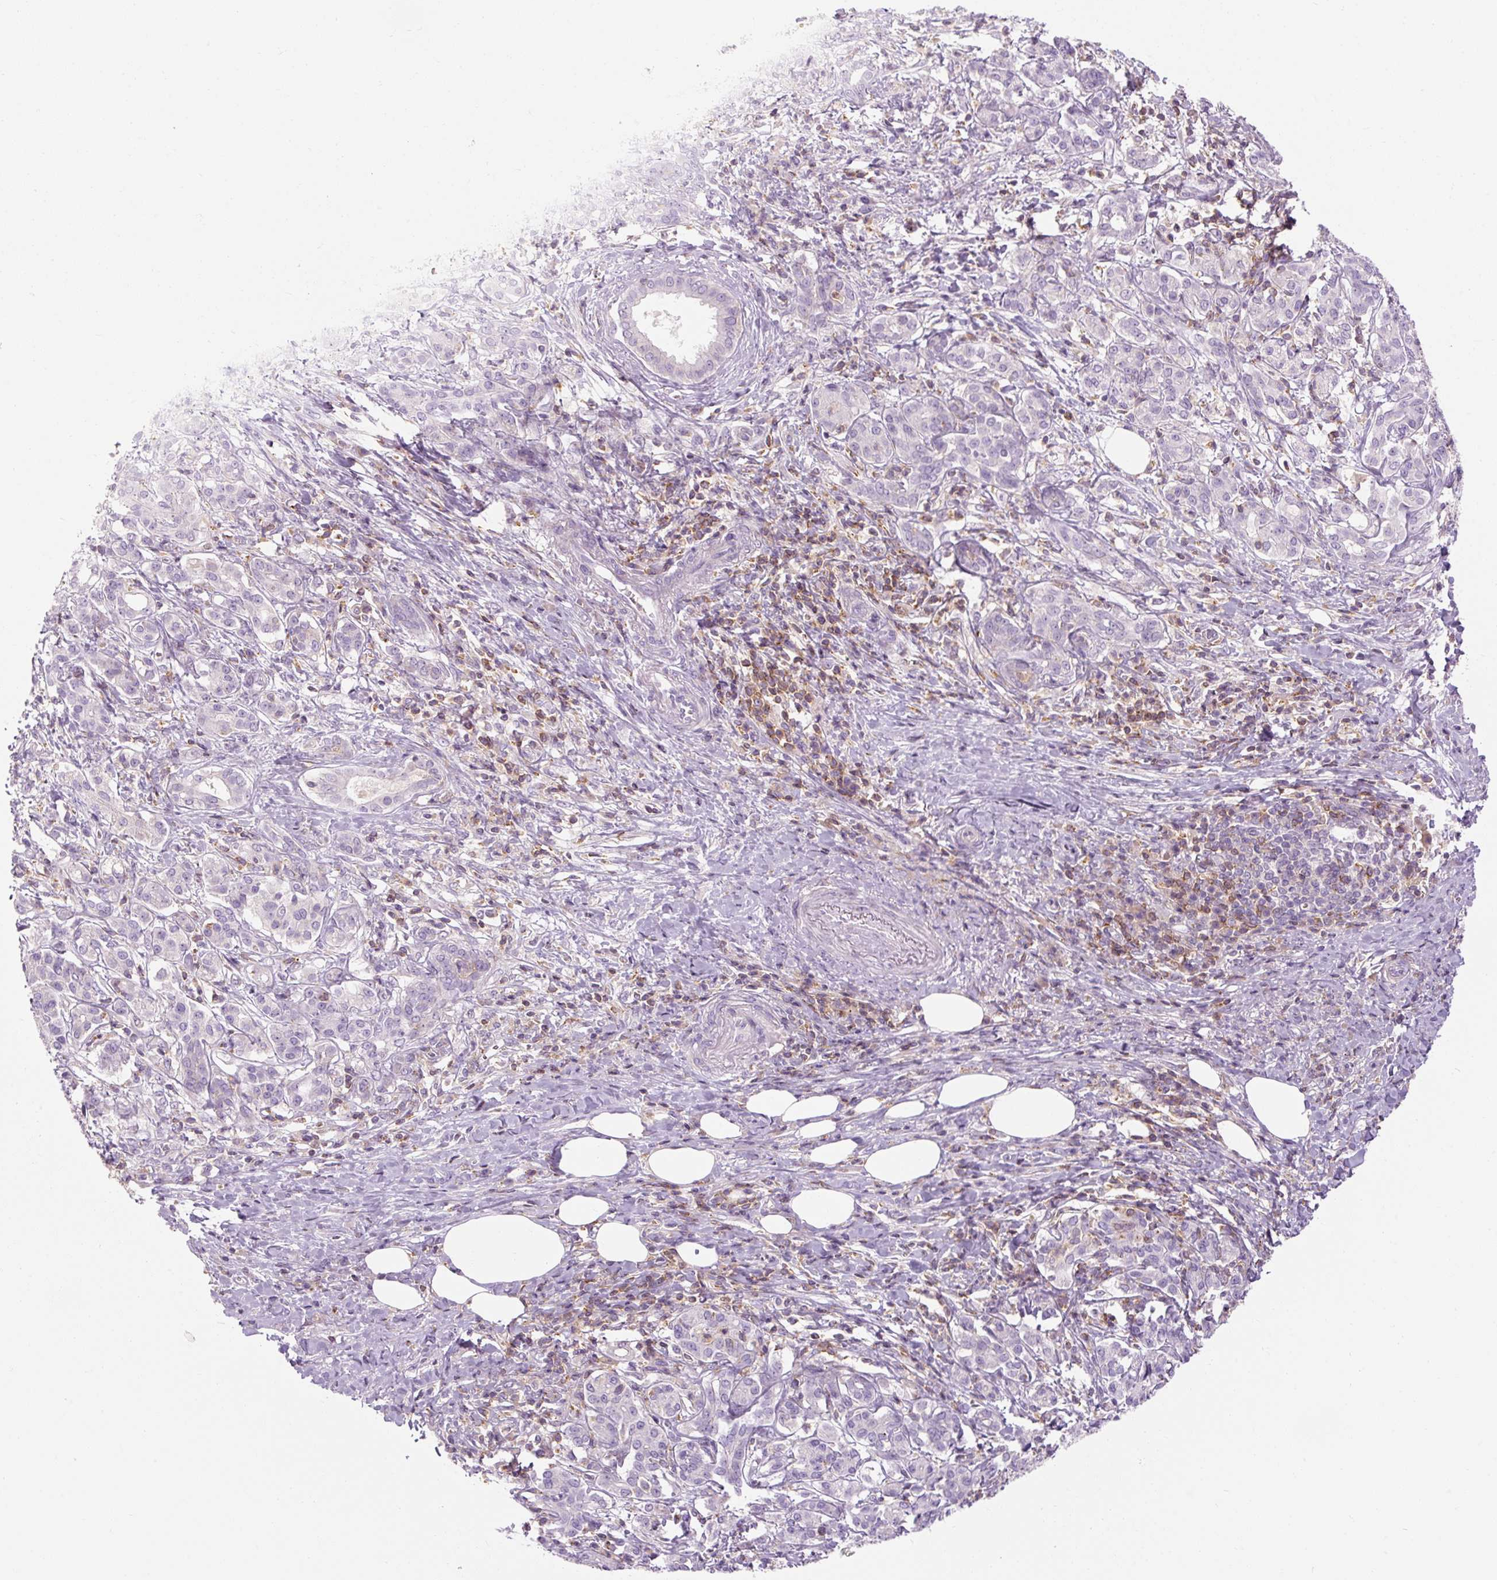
{"staining": {"intensity": "negative", "quantity": "none", "location": "none"}, "tissue": "pancreatic cancer", "cell_type": "Tumor cells", "image_type": "cancer", "snomed": [{"axis": "morphology", "description": "Adenocarcinoma, NOS"}, {"axis": "topography", "description": "Pancreas"}], "caption": "Immunohistochemistry of human adenocarcinoma (pancreatic) demonstrates no staining in tumor cells.", "gene": "TIGD2", "patient": {"sex": "male", "age": 63}}